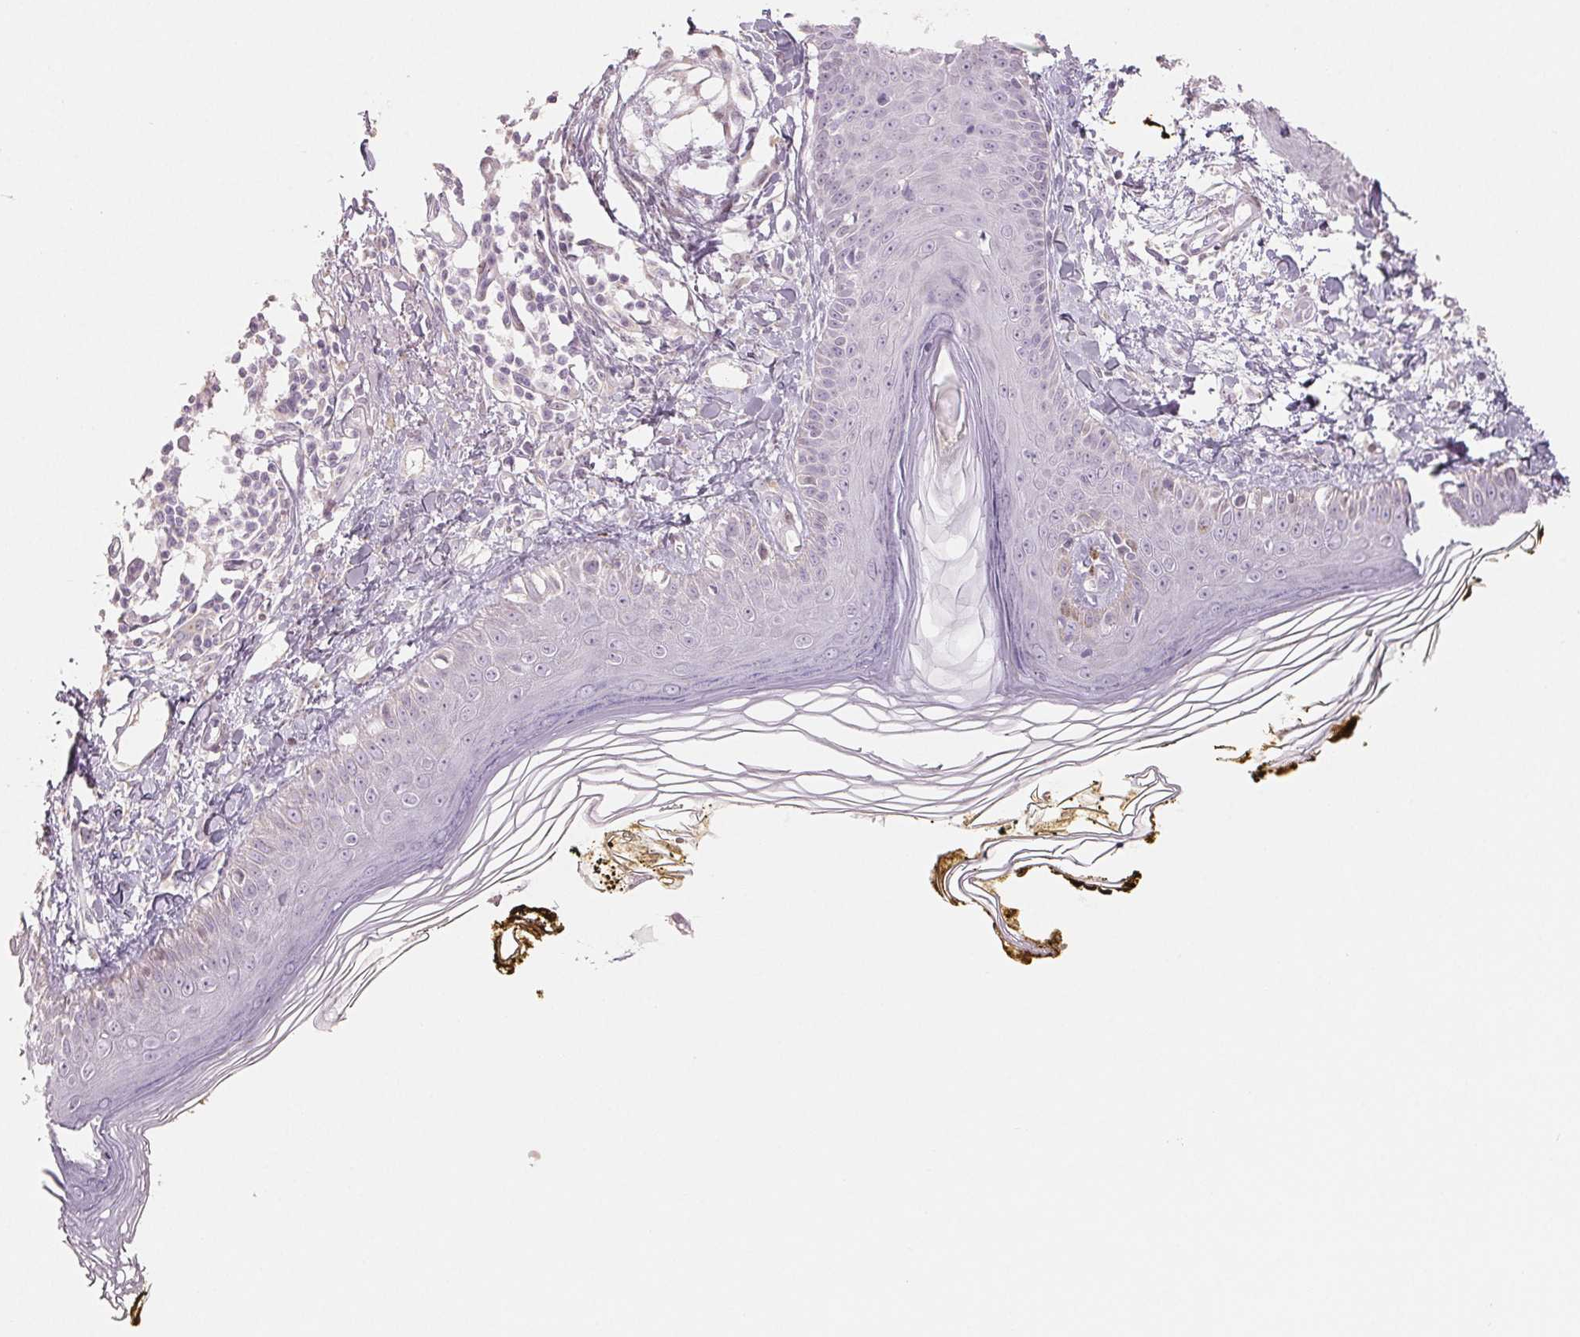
{"staining": {"intensity": "negative", "quantity": "none", "location": "none"}, "tissue": "skin", "cell_type": "Fibroblasts", "image_type": "normal", "snomed": [{"axis": "morphology", "description": "Normal tissue, NOS"}, {"axis": "topography", "description": "Skin"}], "caption": "Immunohistochemistry (IHC) histopathology image of normal skin stained for a protein (brown), which reveals no staining in fibroblasts. (Stains: DAB IHC with hematoxylin counter stain, Microscopy: brightfield microscopy at high magnification).", "gene": "SMARCD3", "patient": {"sex": "male", "age": 76}}